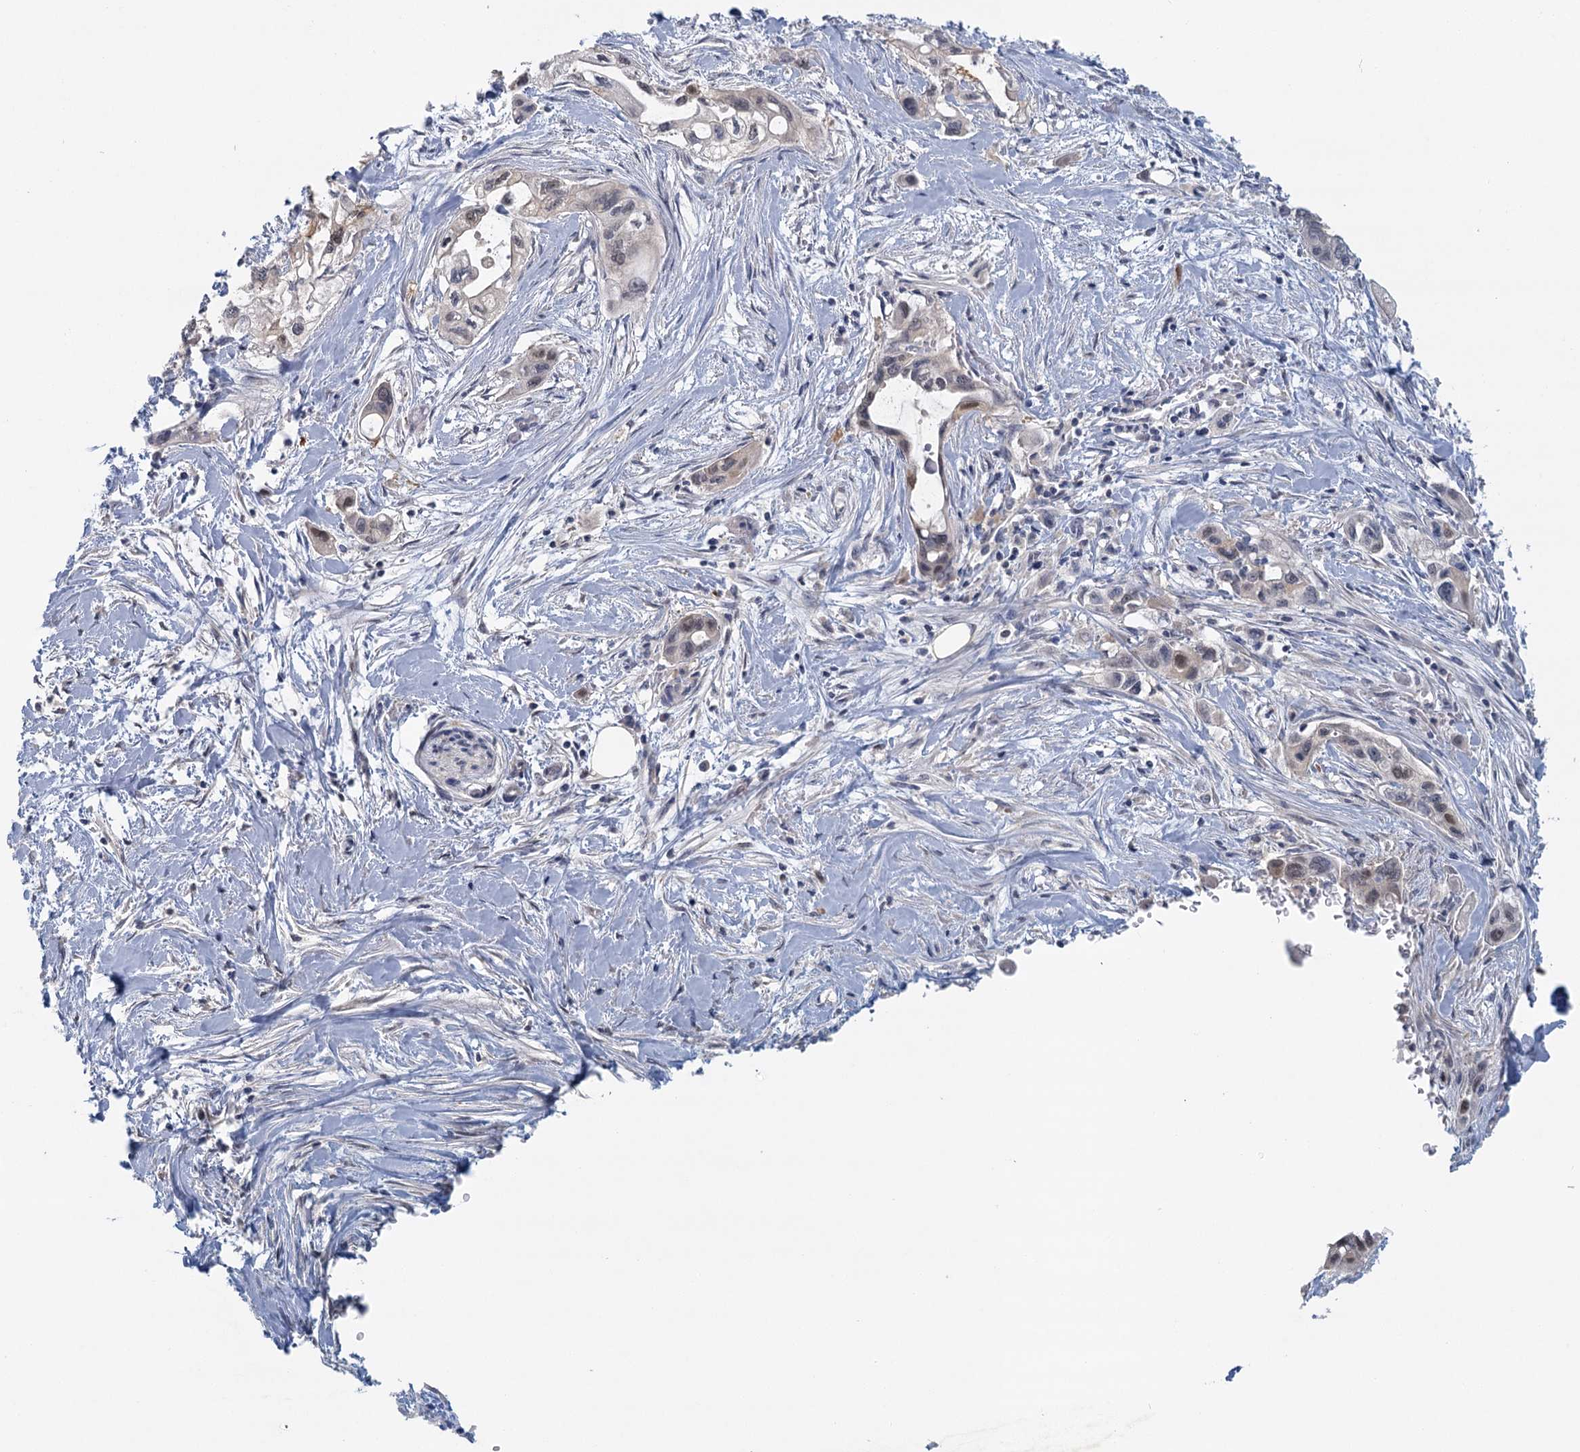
{"staining": {"intensity": "weak", "quantity": "<25%", "location": "nuclear"}, "tissue": "pancreatic cancer", "cell_type": "Tumor cells", "image_type": "cancer", "snomed": [{"axis": "morphology", "description": "Adenocarcinoma, NOS"}, {"axis": "topography", "description": "Pancreas"}], "caption": "Tumor cells are negative for protein expression in human pancreatic adenocarcinoma.", "gene": "MYO7B", "patient": {"sex": "male", "age": 75}}